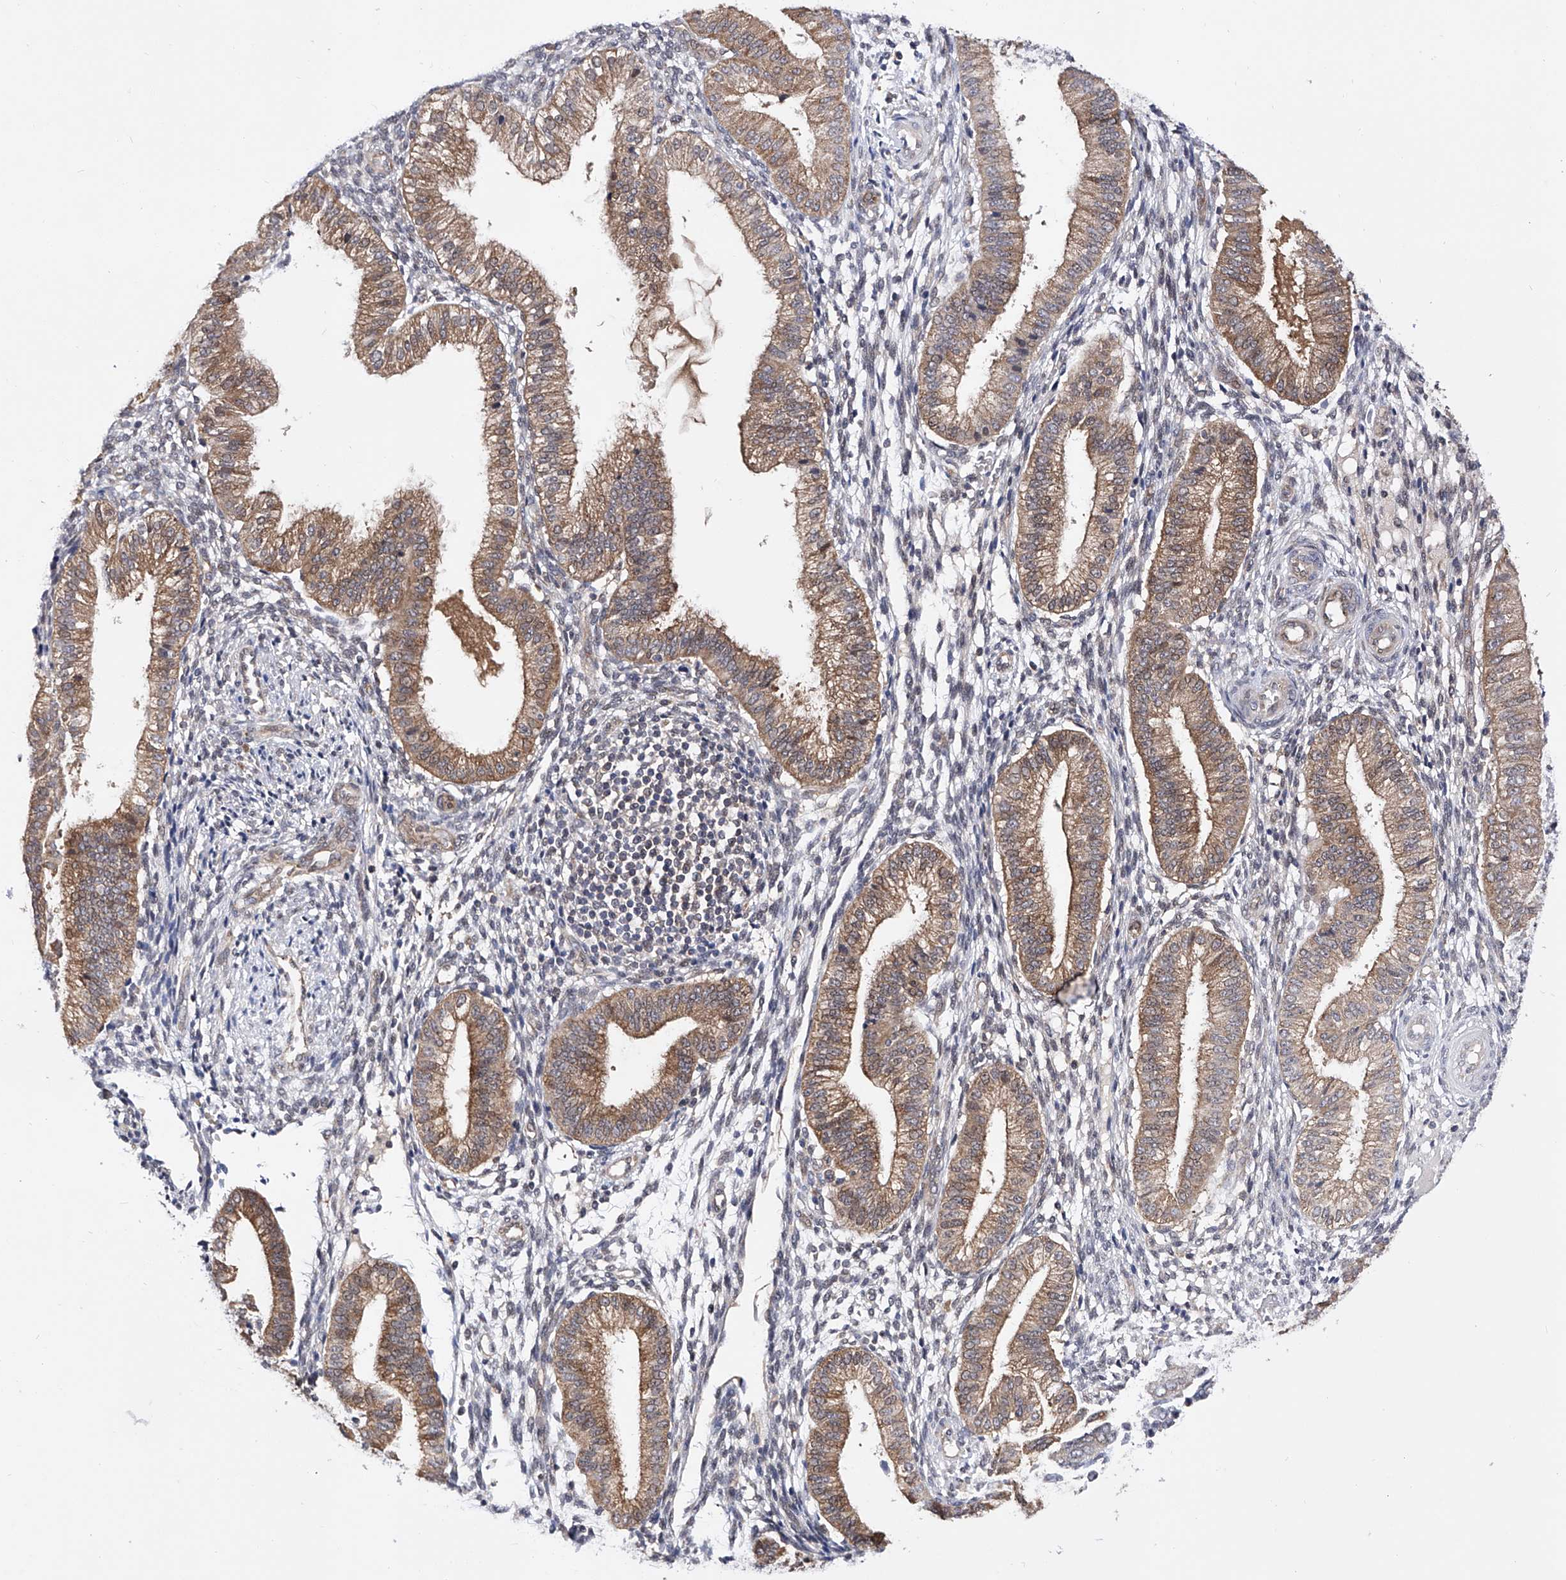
{"staining": {"intensity": "negative", "quantity": "none", "location": "none"}, "tissue": "endometrium", "cell_type": "Cells in endometrial stroma", "image_type": "normal", "snomed": [{"axis": "morphology", "description": "Normal tissue, NOS"}, {"axis": "topography", "description": "Endometrium"}], "caption": "The photomicrograph reveals no staining of cells in endometrial stroma in benign endometrium.", "gene": "USP45", "patient": {"sex": "female", "age": 39}}